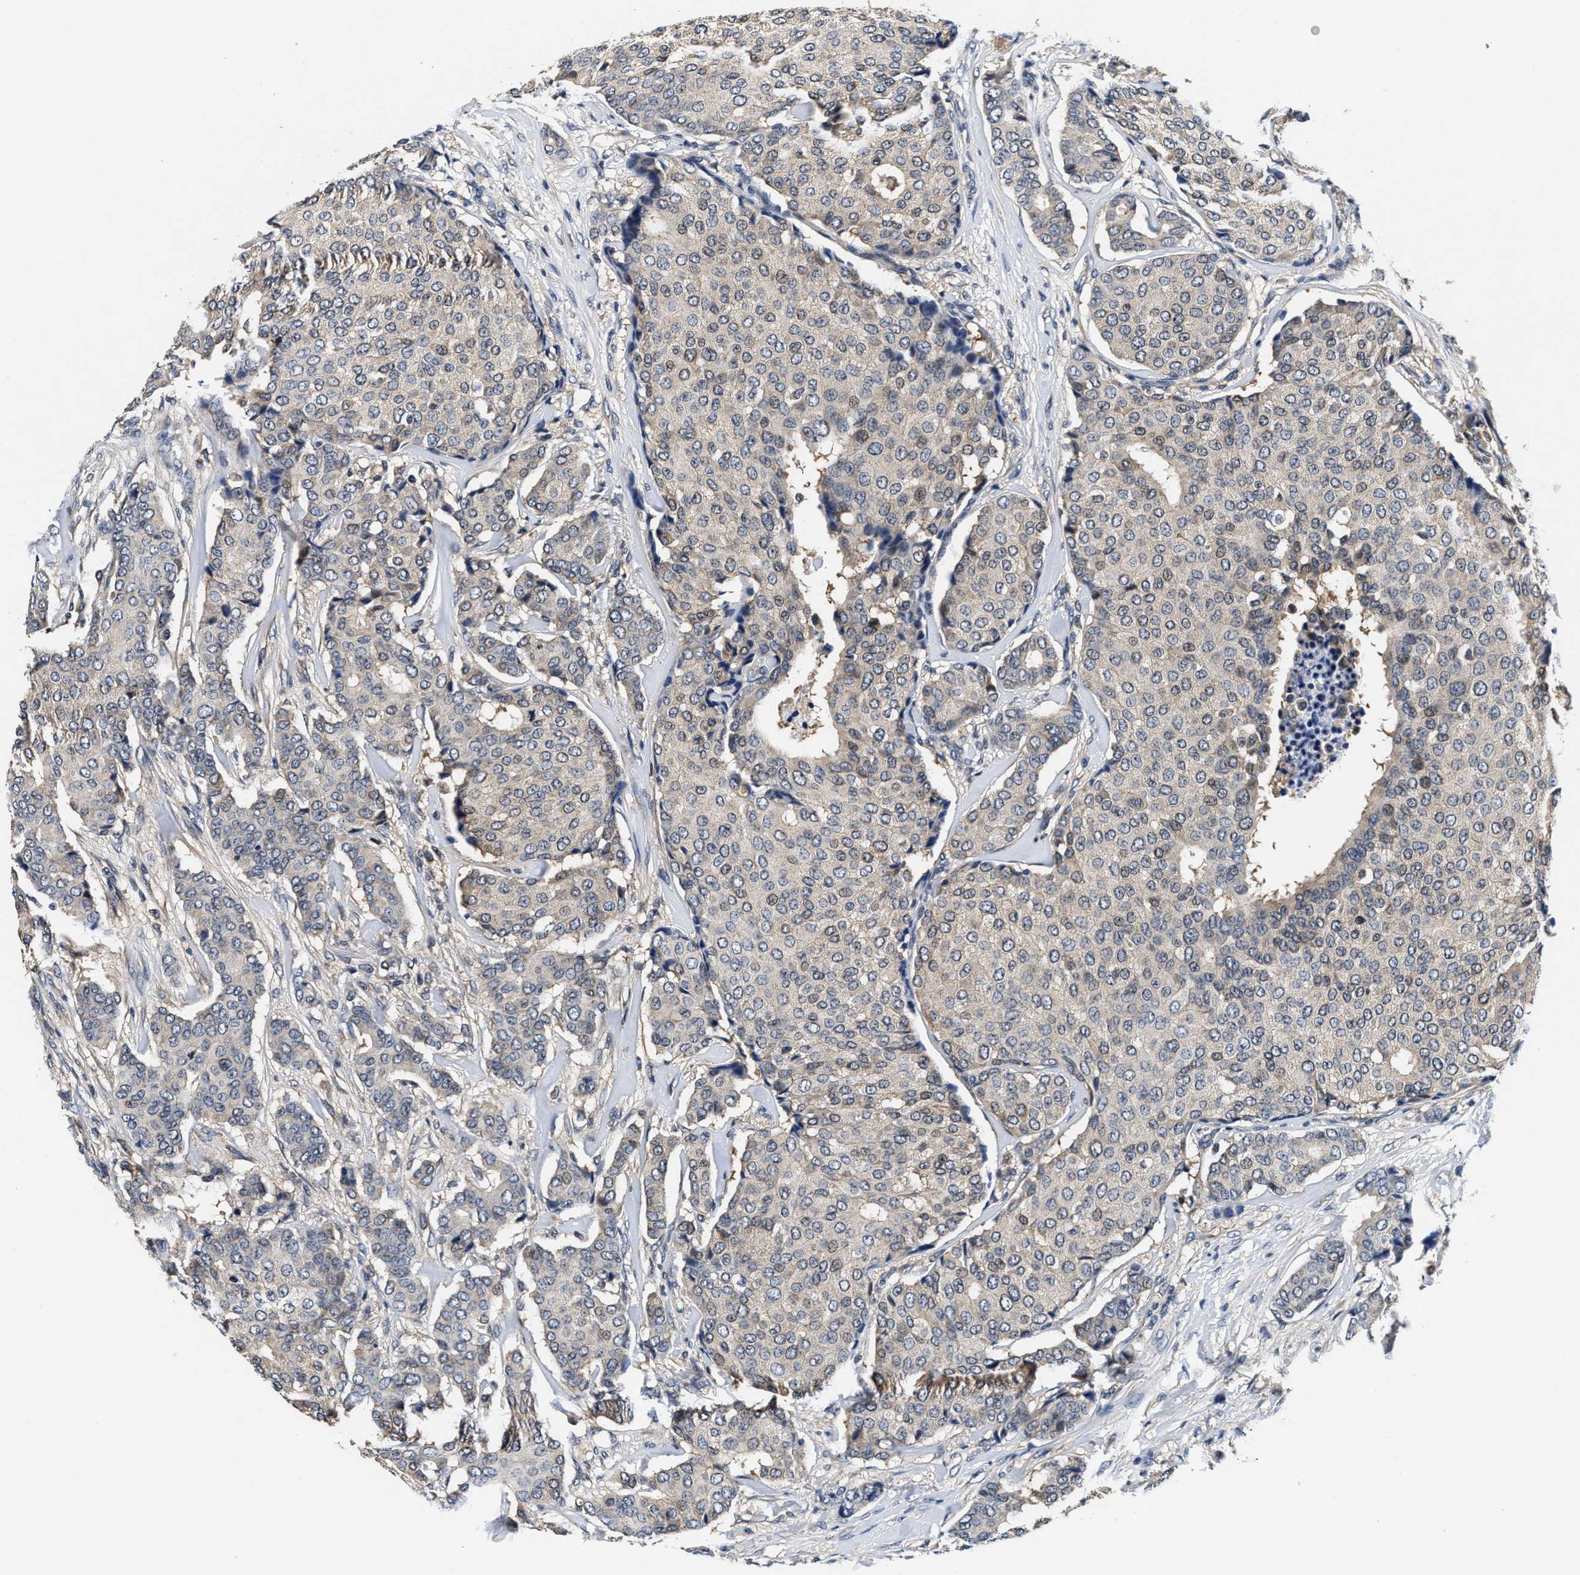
{"staining": {"intensity": "weak", "quantity": "25%-75%", "location": "cytoplasmic/membranous,nuclear"}, "tissue": "breast cancer", "cell_type": "Tumor cells", "image_type": "cancer", "snomed": [{"axis": "morphology", "description": "Duct carcinoma"}, {"axis": "topography", "description": "Breast"}], "caption": "Immunohistochemistry (IHC) of human breast cancer (intraductal carcinoma) displays low levels of weak cytoplasmic/membranous and nuclear positivity in about 25%-75% of tumor cells.", "gene": "PHPT1", "patient": {"sex": "female", "age": 75}}